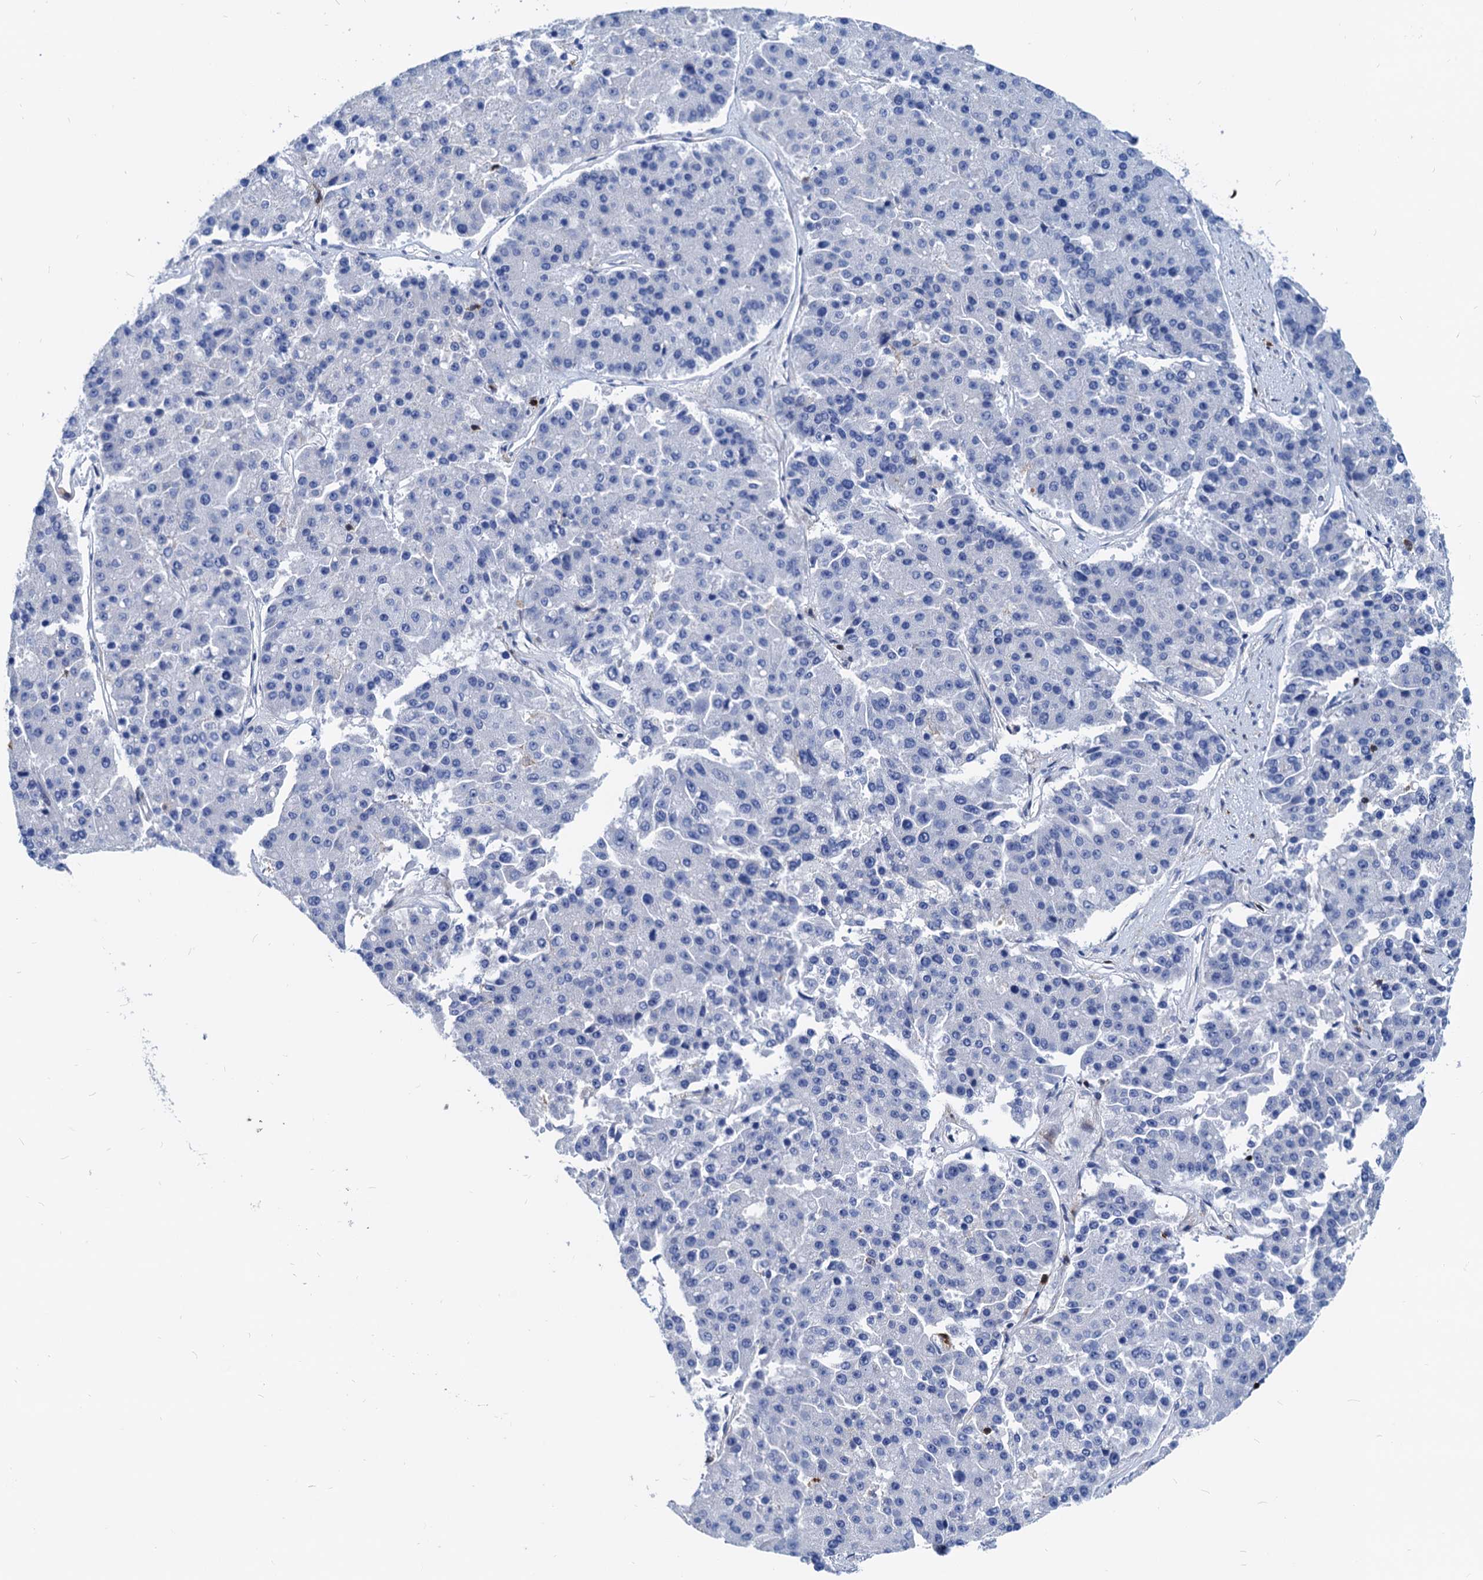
{"staining": {"intensity": "negative", "quantity": "none", "location": "none"}, "tissue": "pancreatic cancer", "cell_type": "Tumor cells", "image_type": "cancer", "snomed": [{"axis": "morphology", "description": "Adenocarcinoma, NOS"}, {"axis": "topography", "description": "Pancreas"}], "caption": "This is an immunohistochemistry (IHC) image of adenocarcinoma (pancreatic). There is no staining in tumor cells.", "gene": "LCP2", "patient": {"sex": "male", "age": 50}}